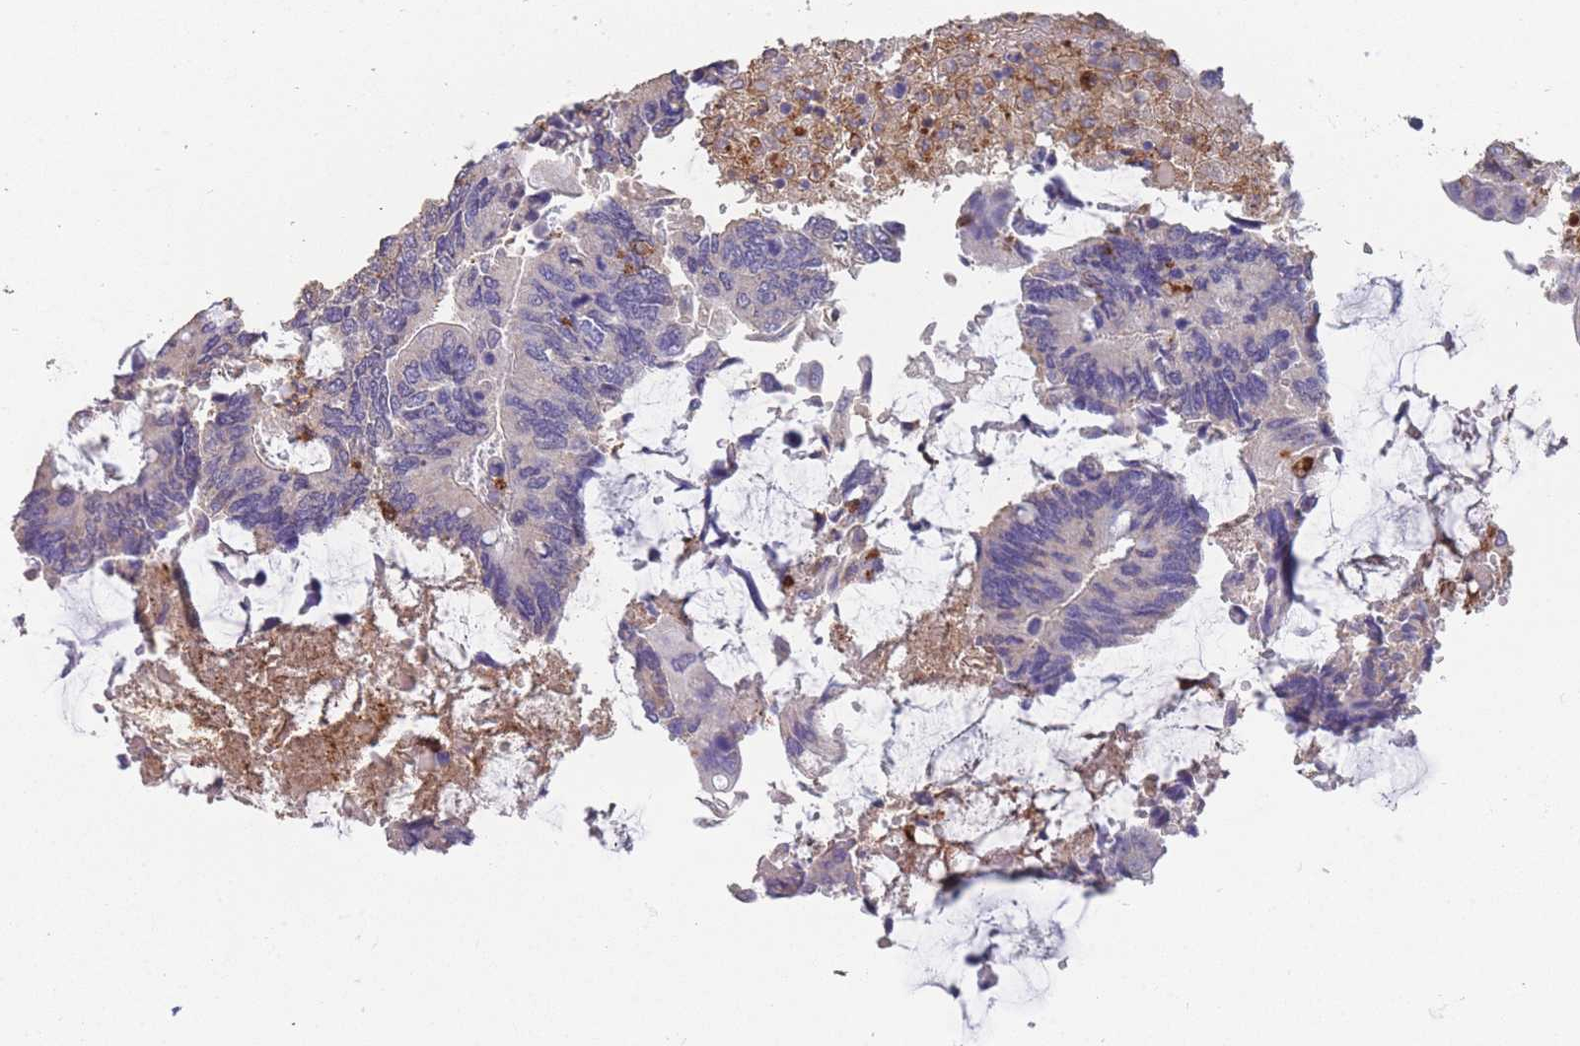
{"staining": {"intensity": "negative", "quantity": "none", "location": "none"}, "tissue": "colorectal cancer", "cell_type": "Tumor cells", "image_type": "cancer", "snomed": [{"axis": "morphology", "description": "Adenocarcinoma, NOS"}, {"axis": "topography", "description": "Colon"}], "caption": "Immunohistochemical staining of colorectal cancer demonstrates no significant expression in tumor cells.", "gene": "CLEC12A", "patient": {"sex": "male", "age": 87}}